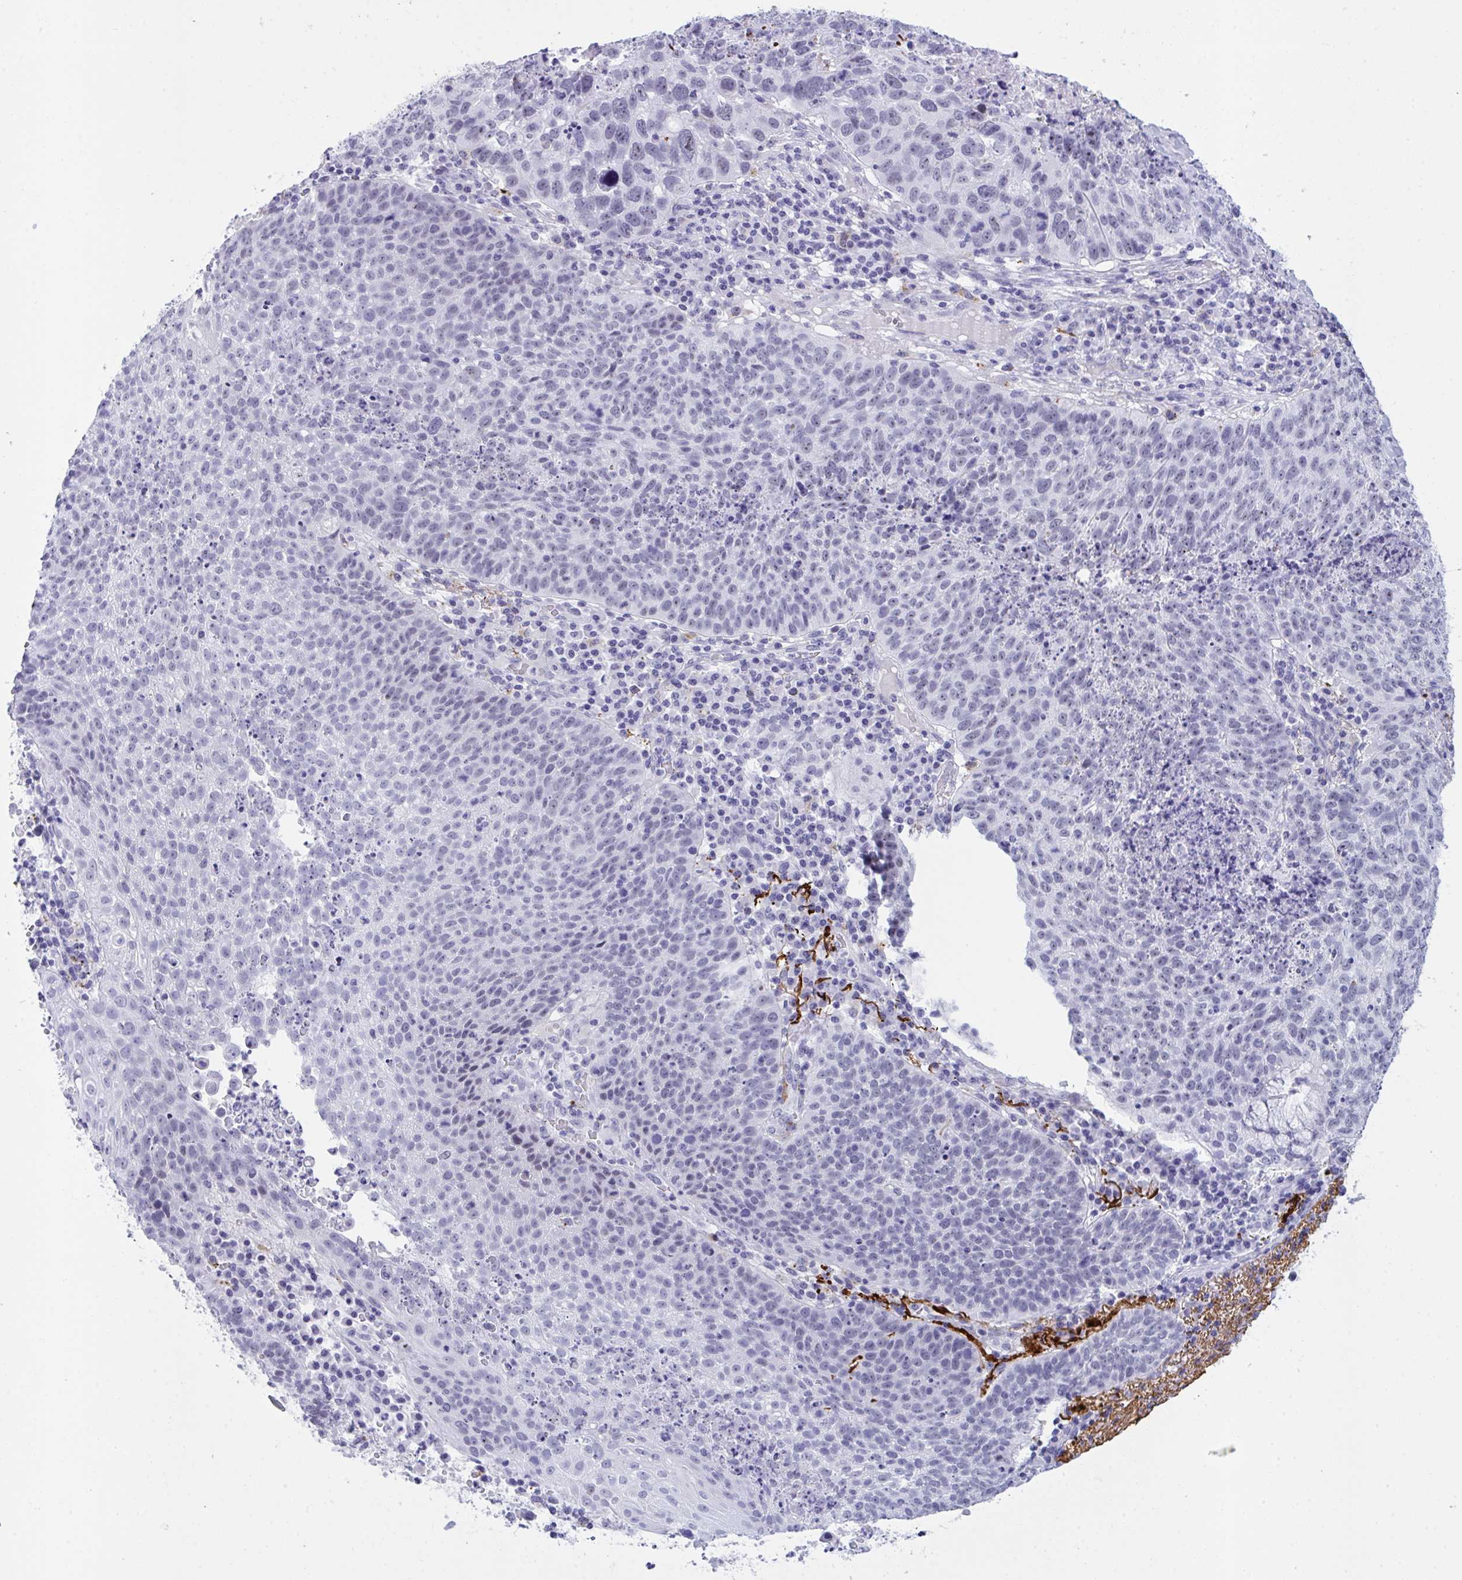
{"staining": {"intensity": "negative", "quantity": "none", "location": "none"}, "tissue": "lung cancer", "cell_type": "Tumor cells", "image_type": "cancer", "snomed": [{"axis": "morphology", "description": "Squamous cell carcinoma, NOS"}, {"axis": "topography", "description": "Lung"}], "caption": "There is no significant positivity in tumor cells of lung squamous cell carcinoma. The staining was performed using DAB (3,3'-diaminobenzidine) to visualize the protein expression in brown, while the nuclei were stained in blue with hematoxylin (Magnification: 20x).", "gene": "ELN", "patient": {"sex": "male", "age": 63}}